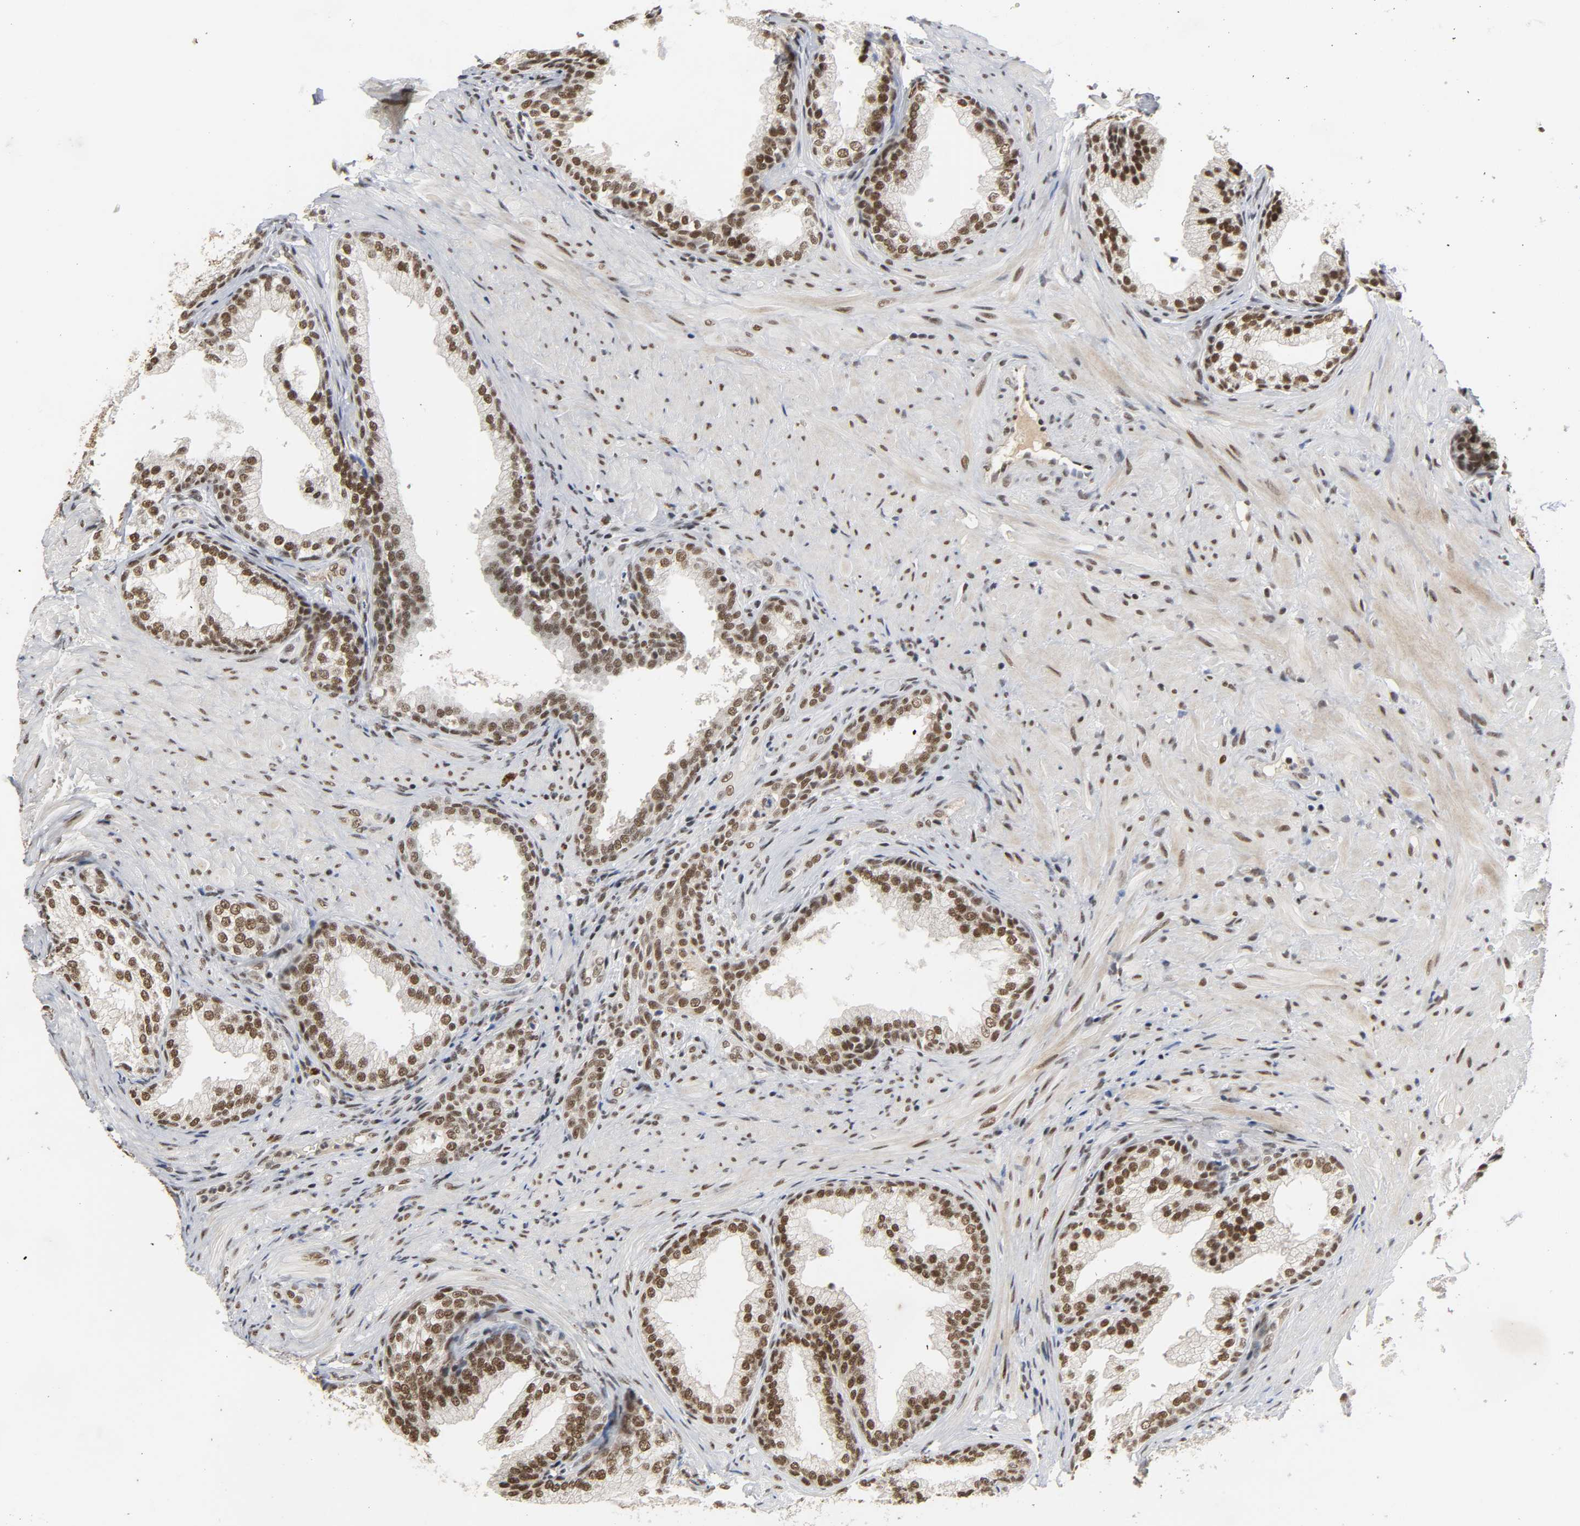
{"staining": {"intensity": "moderate", "quantity": ">75%", "location": "nuclear"}, "tissue": "prostate", "cell_type": "Glandular cells", "image_type": "normal", "snomed": [{"axis": "morphology", "description": "Normal tissue, NOS"}, {"axis": "topography", "description": "Prostate"}], "caption": "An IHC histopathology image of unremarkable tissue is shown. Protein staining in brown labels moderate nuclear positivity in prostate within glandular cells.", "gene": "NCOA6", "patient": {"sex": "male", "age": 76}}